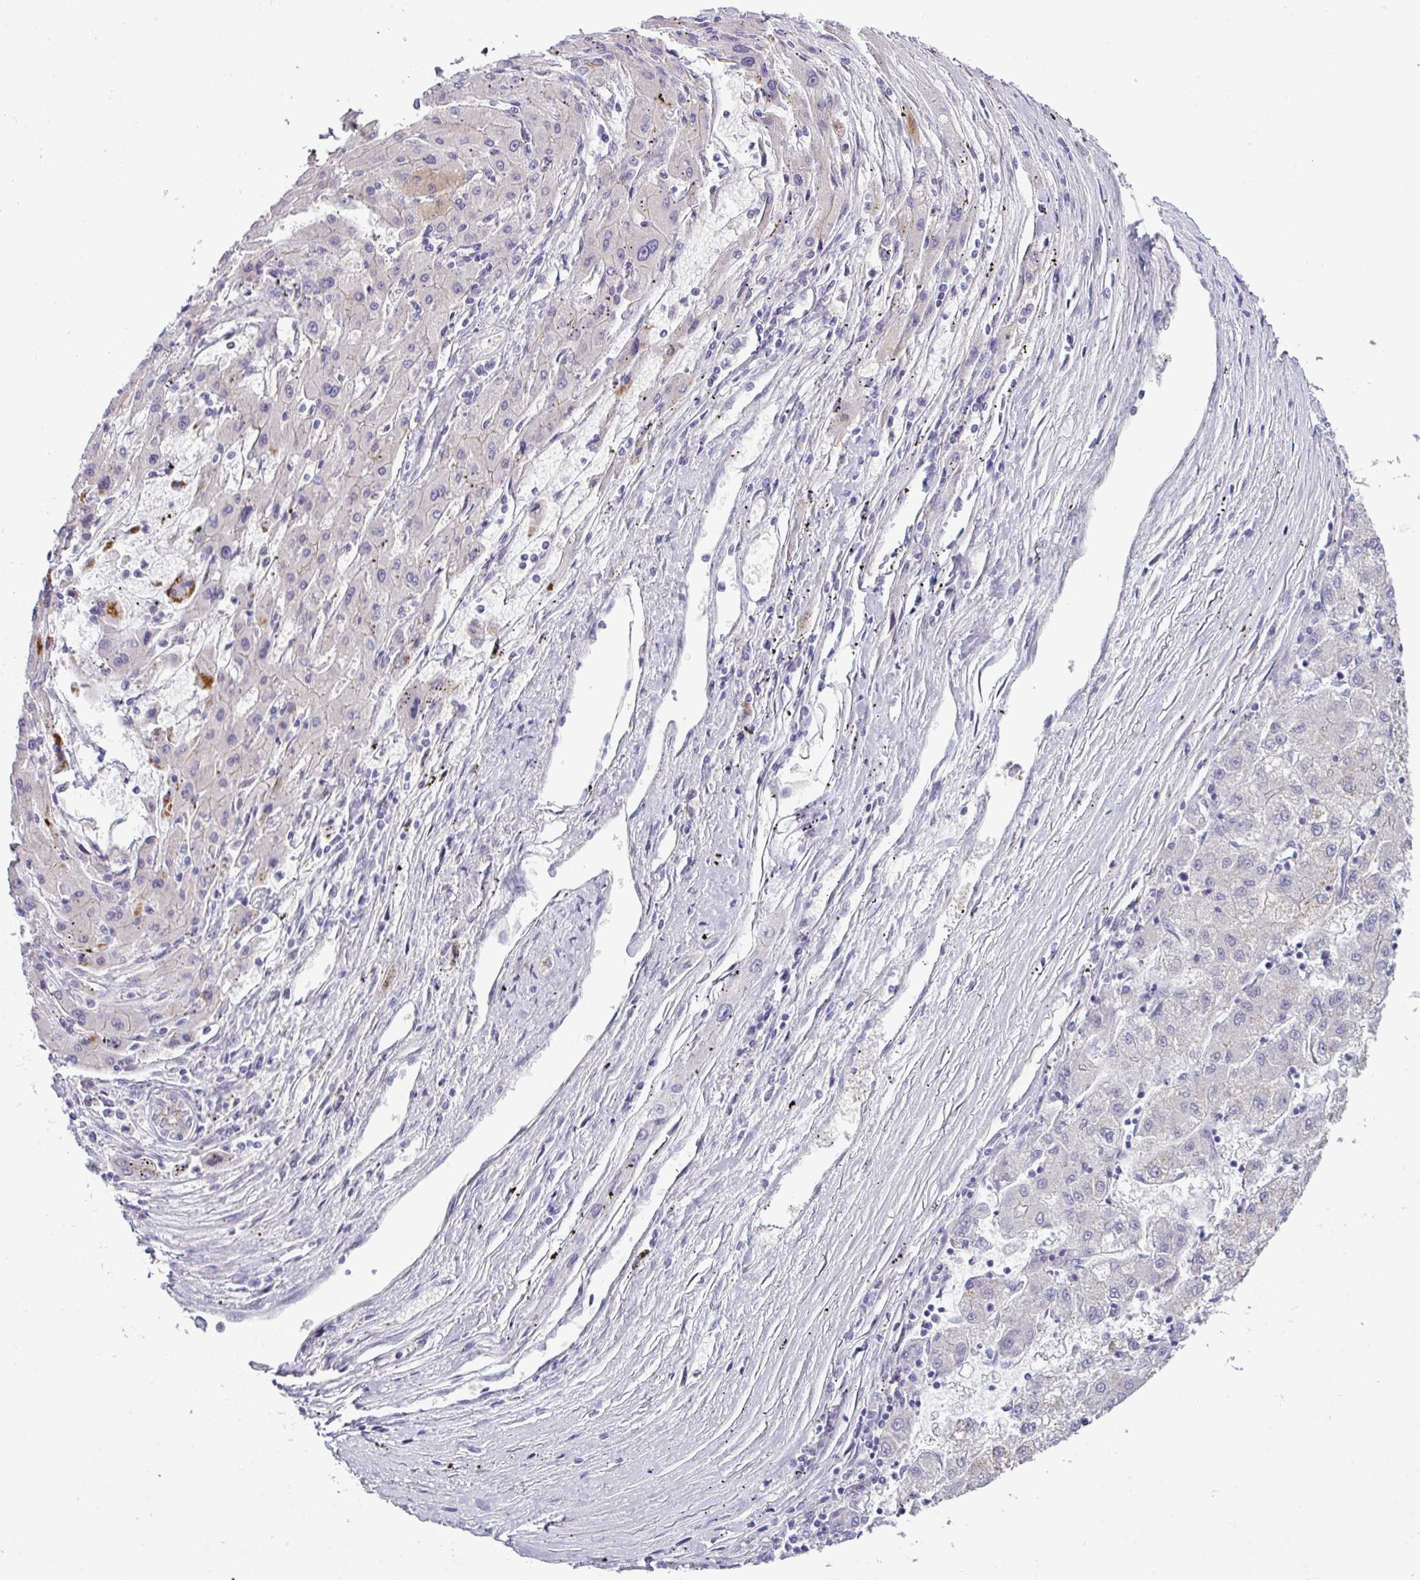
{"staining": {"intensity": "negative", "quantity": "none", "location": "none"}, "tissue": "liver cancer", "cell_type": "Tumor cells", "image_type": "cancer", "snomed": [{"axis": "morphology", "description": "Carcinoma, Hepatocellular, NOS"}, {"axis": "topography", "description": "Liver"}], "caption": "Liver hepatocellular carcinoma was stained to show a protein in brown. There is no significant staining in tumor cells.", "gene": "ACAP3", "patient": {"sex": "male", "age": 72}}